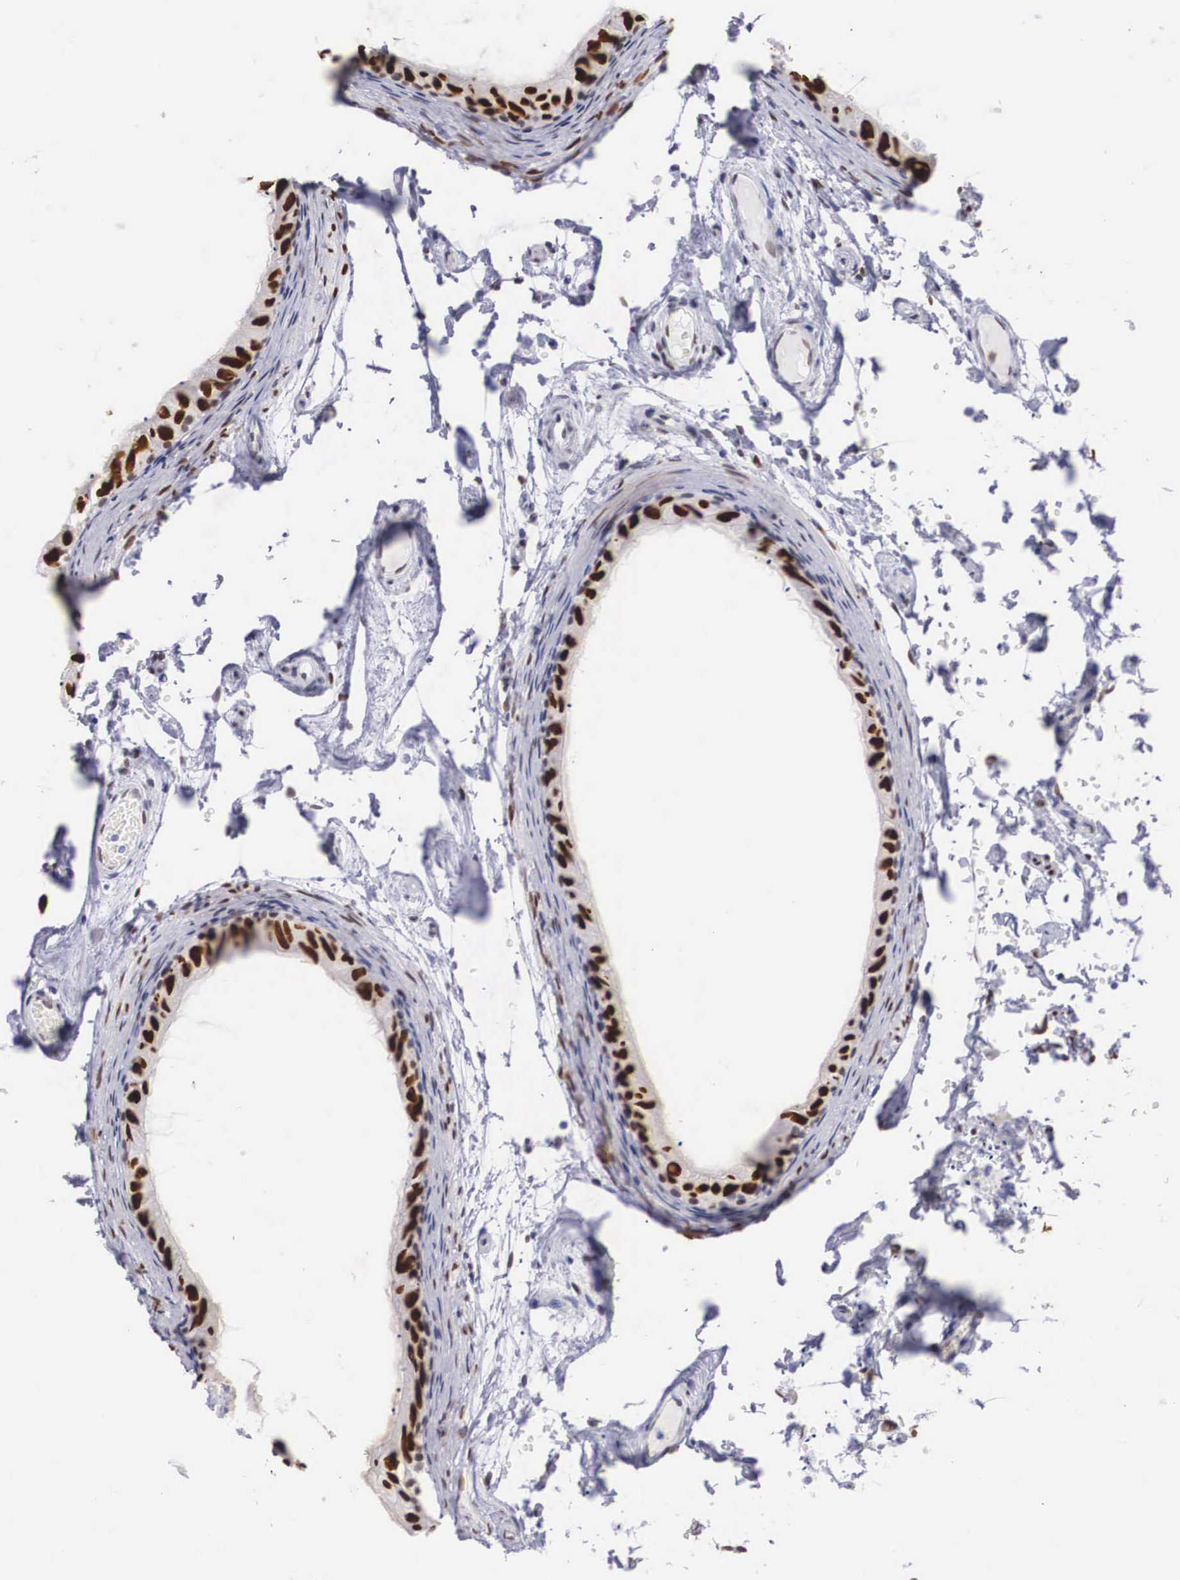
{"staining": {"intensity": "strong", "quantity": ">75%", "location": "nuclear"}, "tissue": "epididymis", "cell_type": "Glandular cells", "image_type": "normal", "snomed": [{"axis": "morphology", "description": "Normal tissue, NOS"}, {"axis": "topography", "description": "Epididymis"}], "caption": "Epididymis stained with DAB (3,3'-diaminobenzidine) immunohistochemistry (IHC) displays high levels of strong nuclear staining in about >75% of glandular cells. The staining is performed using DAB (3,3'-diaminobenzidine) brown chromogen to label protein expression. The nuclei are counter-stained blue using hematoxylin.", "gene": "HMGN5", "patient": {"sex": "male", "age": 77}}